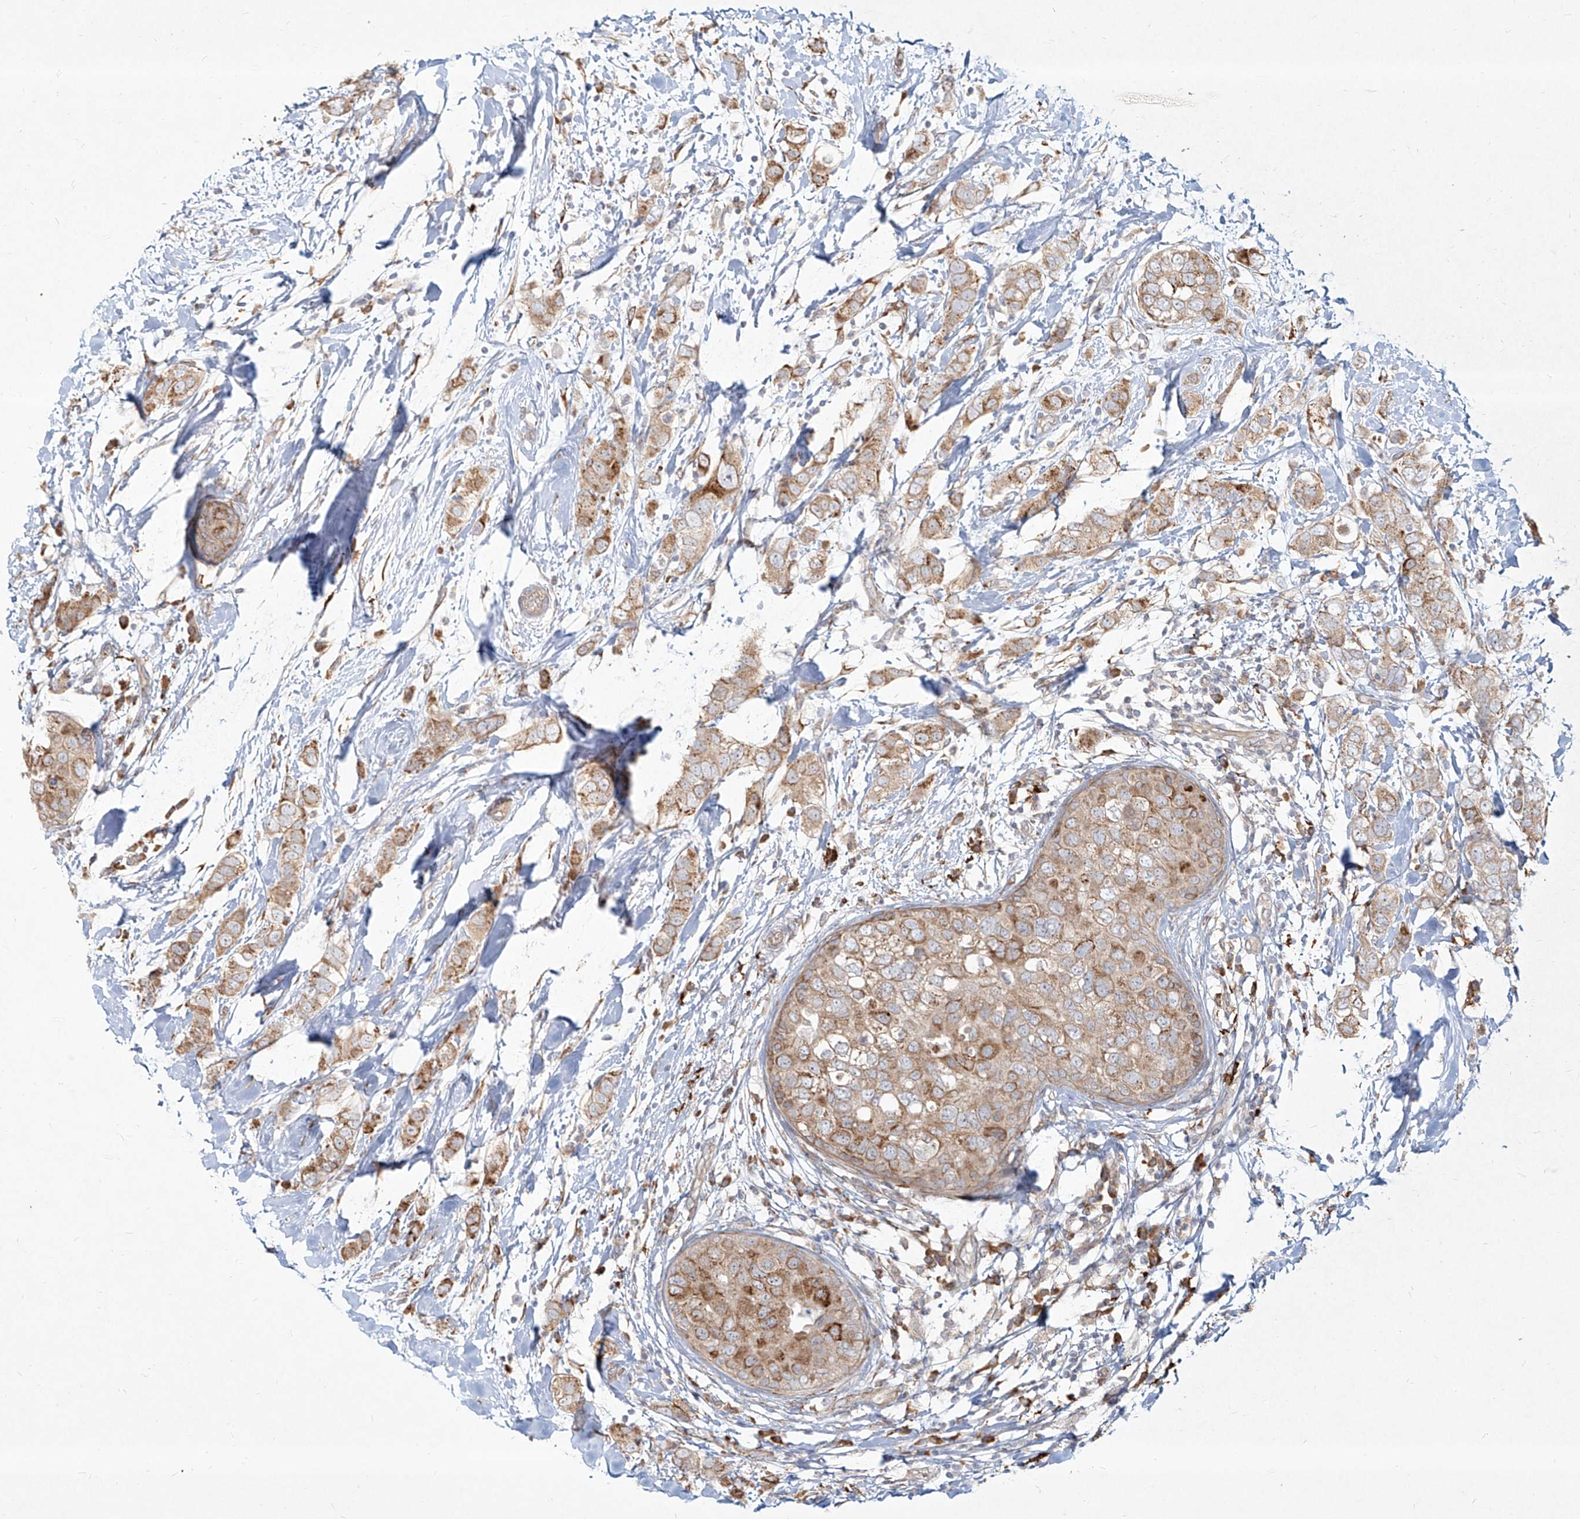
{"staining": {"intensity": "moderate", "quantity": ">75%", "location": "cytoplasmic/membranous"}, "tissue": "breast cancer", "cell_type": "Tumor cells", "image_type": "cancer", "snomed": [{"axis": "morphology", "description": "Duct carcinoma"}, {"axis": "topography", "description": "Breast"}], "caption": "Breast cancer was stained to show a protein in brown. There is medium levels of moderate cytoplasmic/membranous staining in approximately >75% of tumor cells.", "gene": "CD209", "patient": {"sex": "female", "age": 50}}